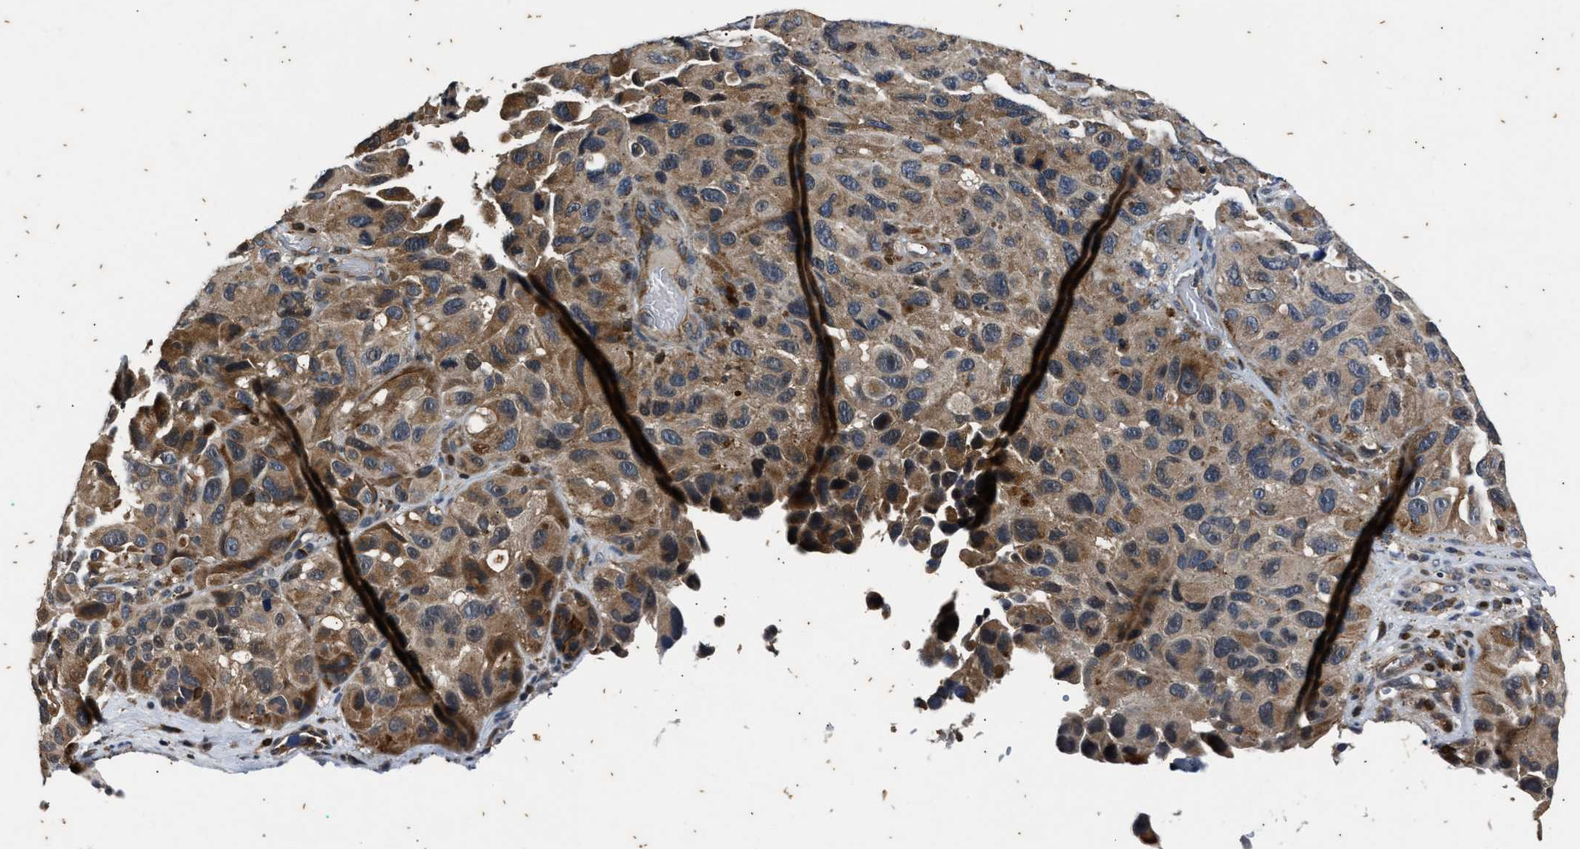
{"staining": {"intensity": "weak", "quantity": "25%-75%", "location": "cytoplasmic/membranous"}, "tissue": "melanoma", "cell_type": "Tumor cells", "image_type": "cancer", "snomed": [{"axis": "morphology", "description": "Malignant melanoma, NOS"}, {"axis": "topography", "description": "Skin"}], "caption": "Immunohistochemistry of human malignant melanoma reveals low levels of weak cytoplasmic/membranous positivity in about 25%-75% of tumor cells.", "gene": "PTPN7", "patient": {"sex": "female", "age": 73}}